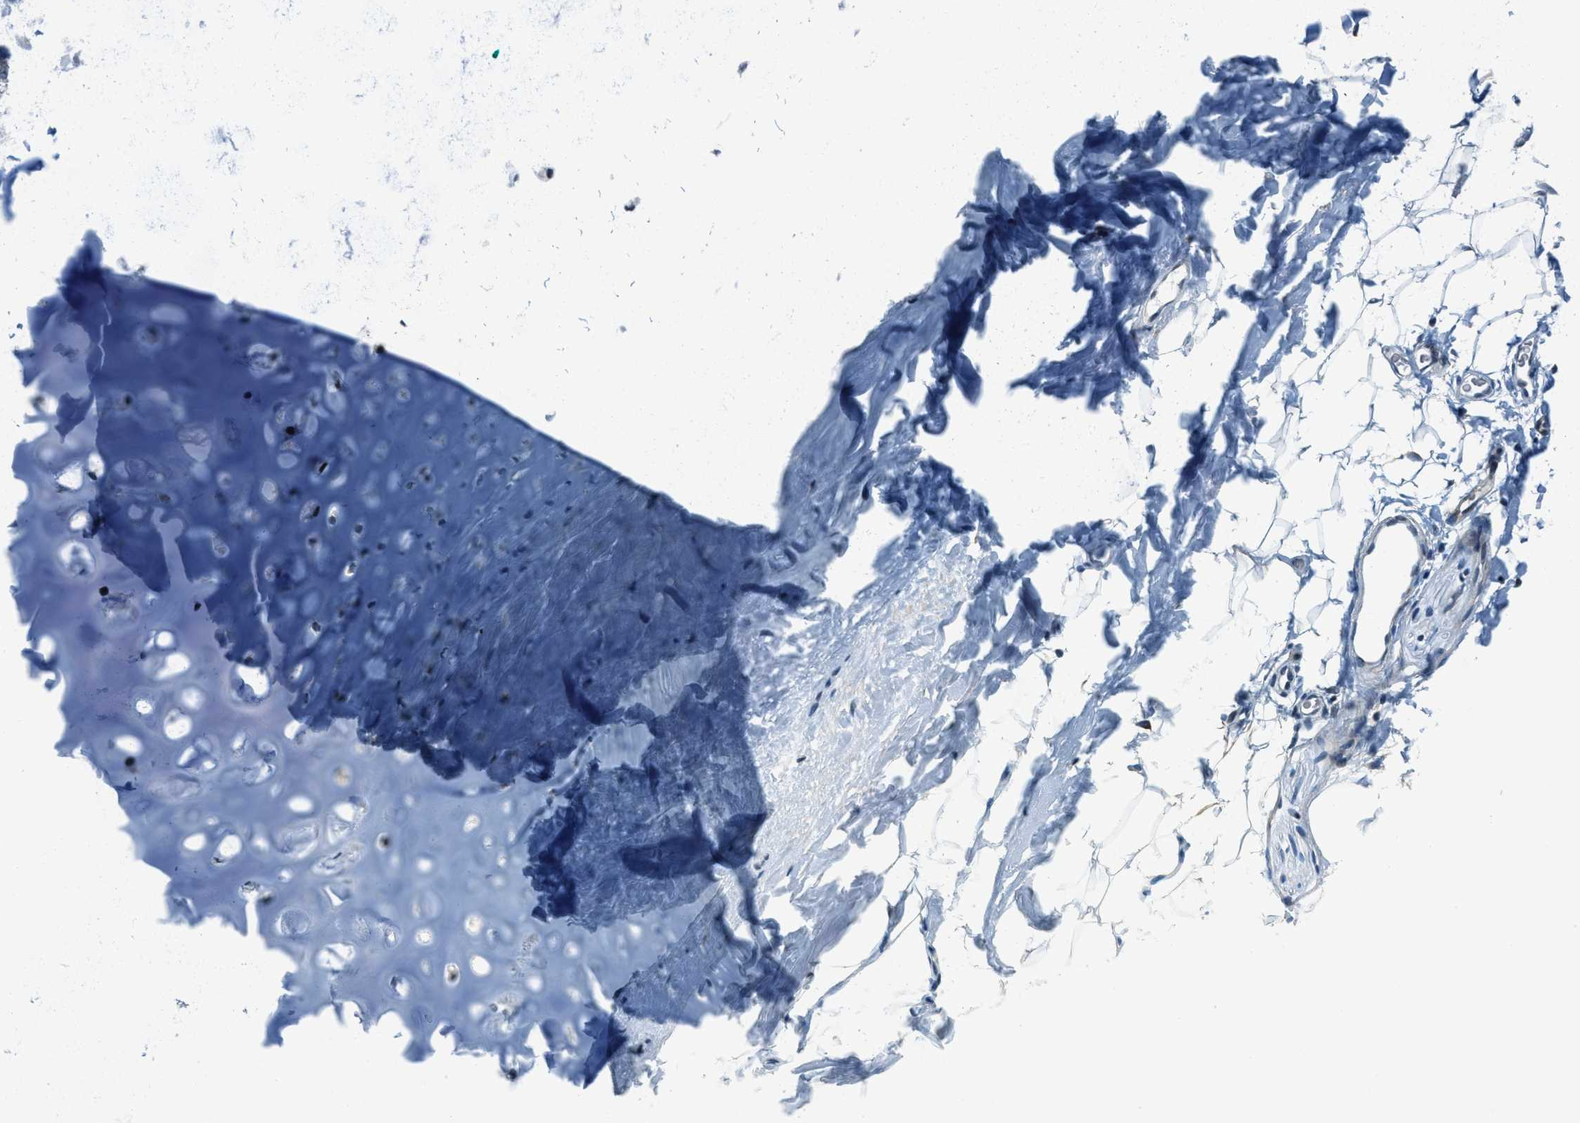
{"staining": {"intensity": "negative", "quantity": "none", "location": "none"}, "tissue": "adipose tissue", "cell_type": "Adipocytes", "image_type": "normal", "snomed": [{"axis": "morphology", "description": "Normal tissue, NOS"}, {"axis": "topography", "description": "Cartilage tissue"}, {"axis": "topography", "description": "Bronchus"}], "caption": "Protein analysis of benign adipose tissue displays no significant staining in adipocytes.", "gene": "ZDHHC23", "patient": {"sex": "female", "age": 53}}